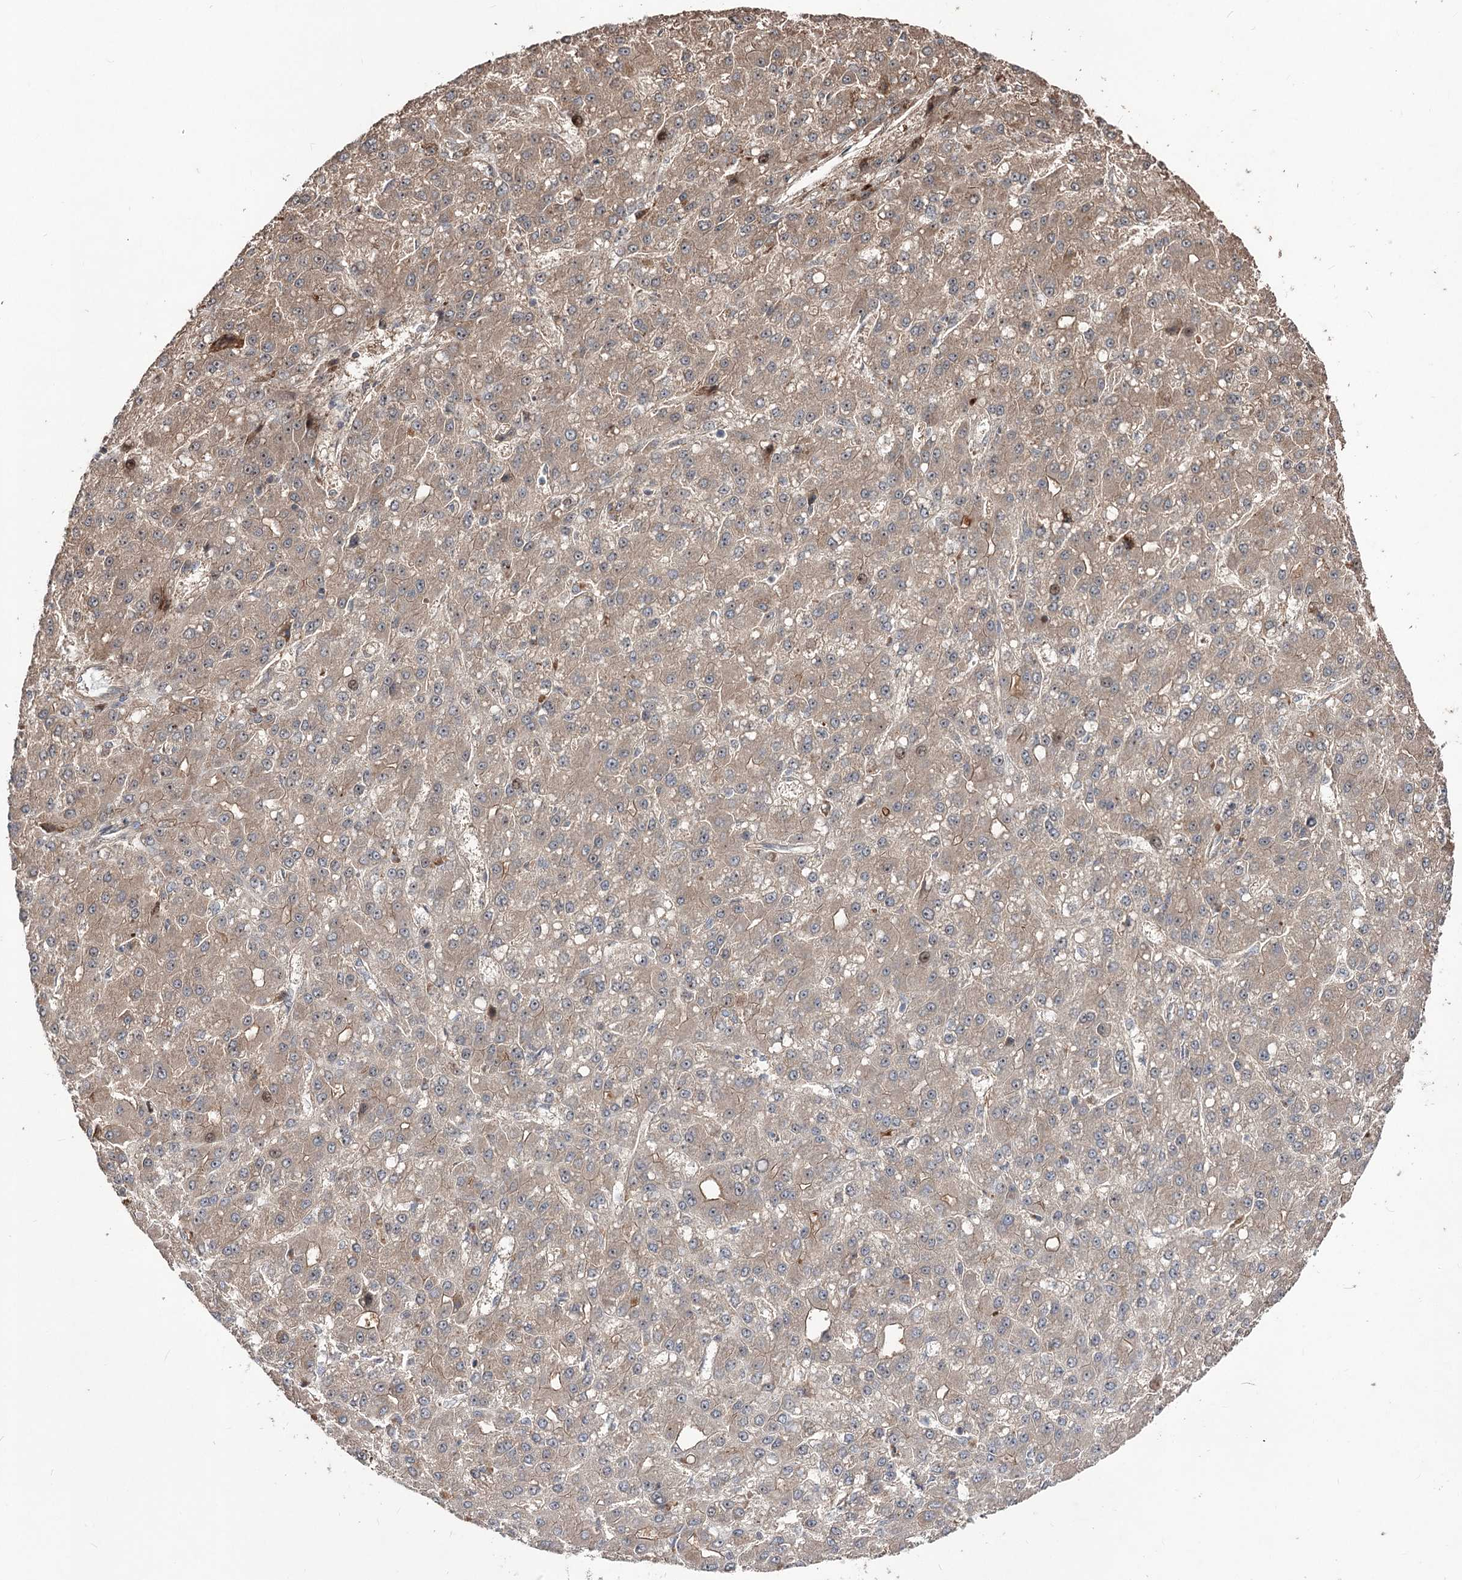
{"staining": {"intensity": "moderate", "quantity": ">75%", "location": "cytoplasmic/membranous"}, "tissue": "liver cancer", "cell_type": "Tumor cells", "image_type": "cancer", "snomed": [{"axis": "morphology", "description": "Carcinoma, Hepatocellular, NOS"}, {"axis": "topography", "description": "Liver"}], "caption": "Liver cancer (hepatocellular carcinoma) stained for a protein (brown) shows moderate cytoplasmic/membranous positive staining in about >75% of tumor cells.", "gene": "CPNE8", "patient": {"sex": "male", "age": 67}}